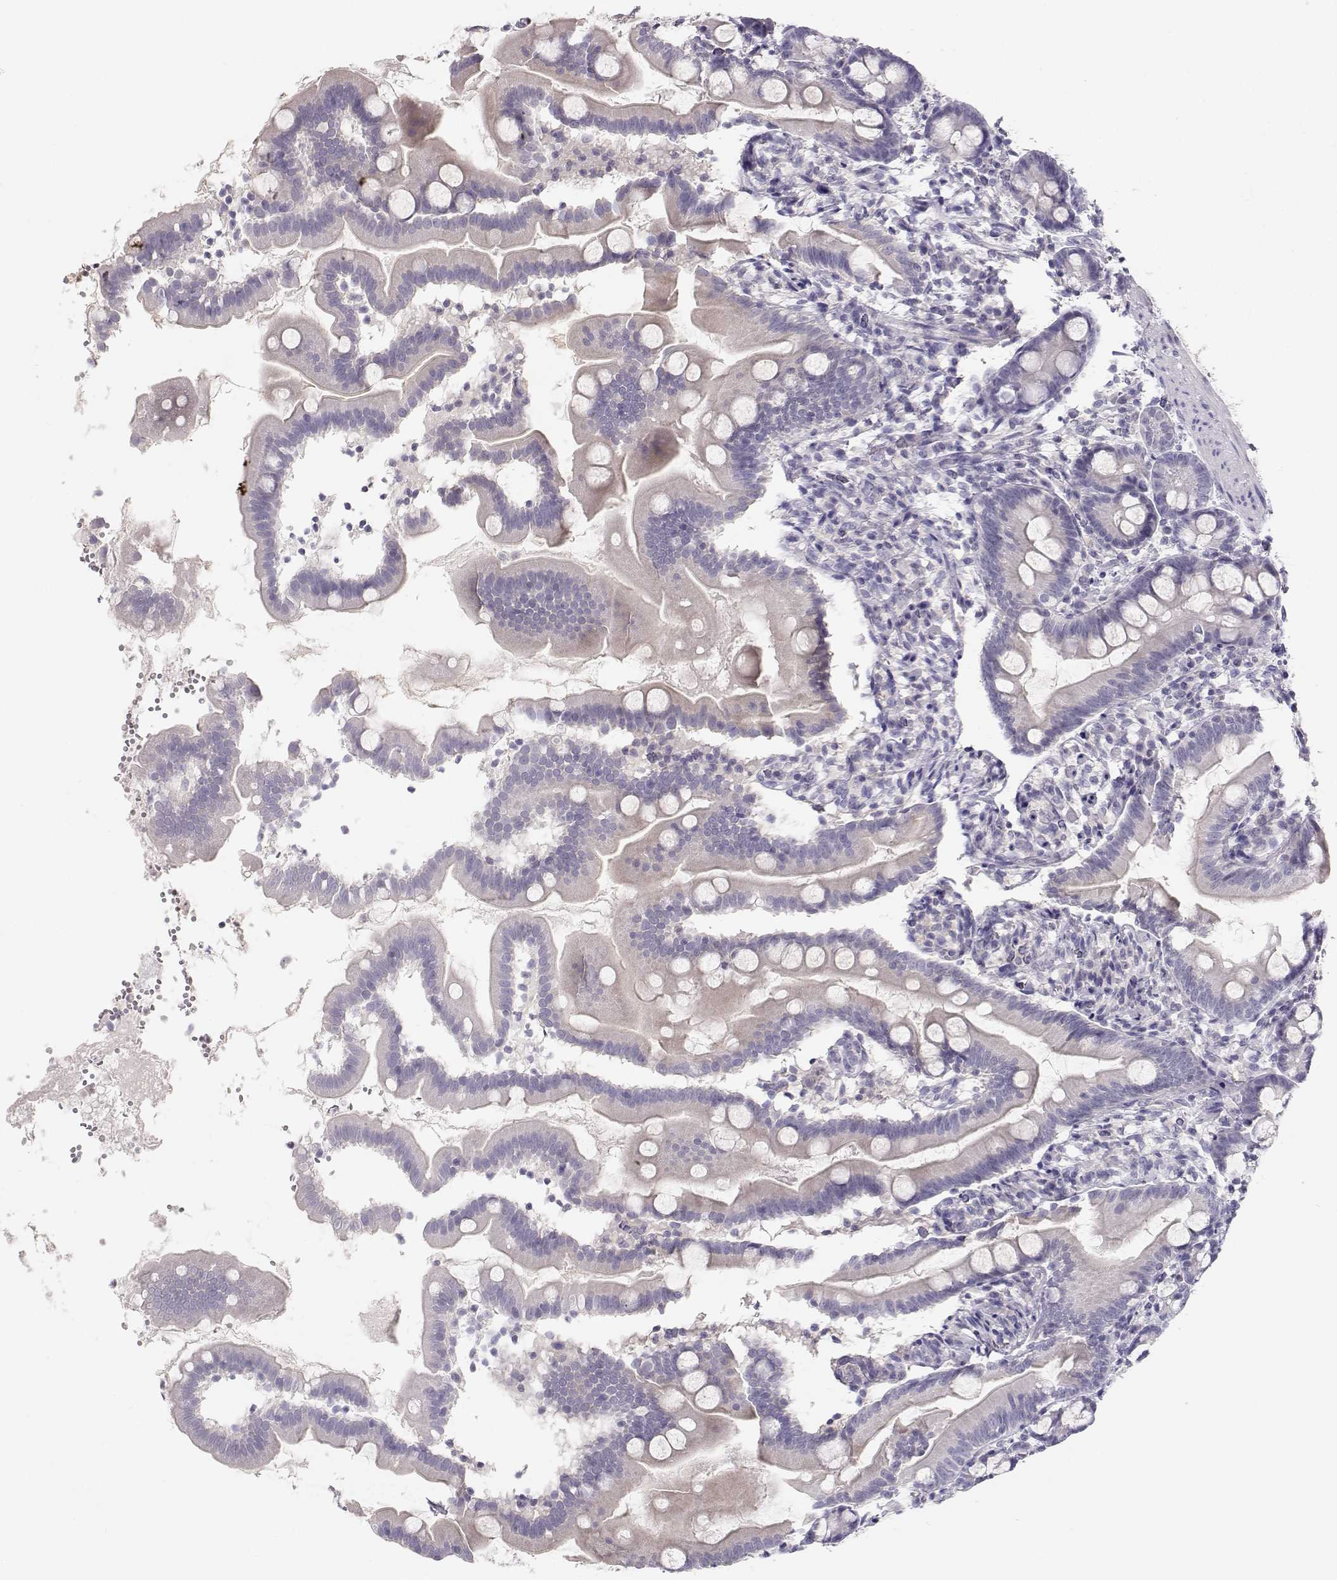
{"staining": {"intensity": "weak", "quantity": "<25%", "location": "cytoplasmic/membranous"}, "tissue": "small intestine", "cell_type": "Glandular cells", "image_type": "normal", "snomed": [{"axis": "morphology", "description": "Normal tissue, NOS"}, {"axis": "topography", "description": "Small intestine"}], "caption": "High magnification brightfield microscopy of unremarkable small intestine stained with DAB (brown) and counterstained with hematoxylin (blue): glandular cells show no significant positivity.", "gene": "LEPR", "patient": {"sex": "female", "age": 44}}